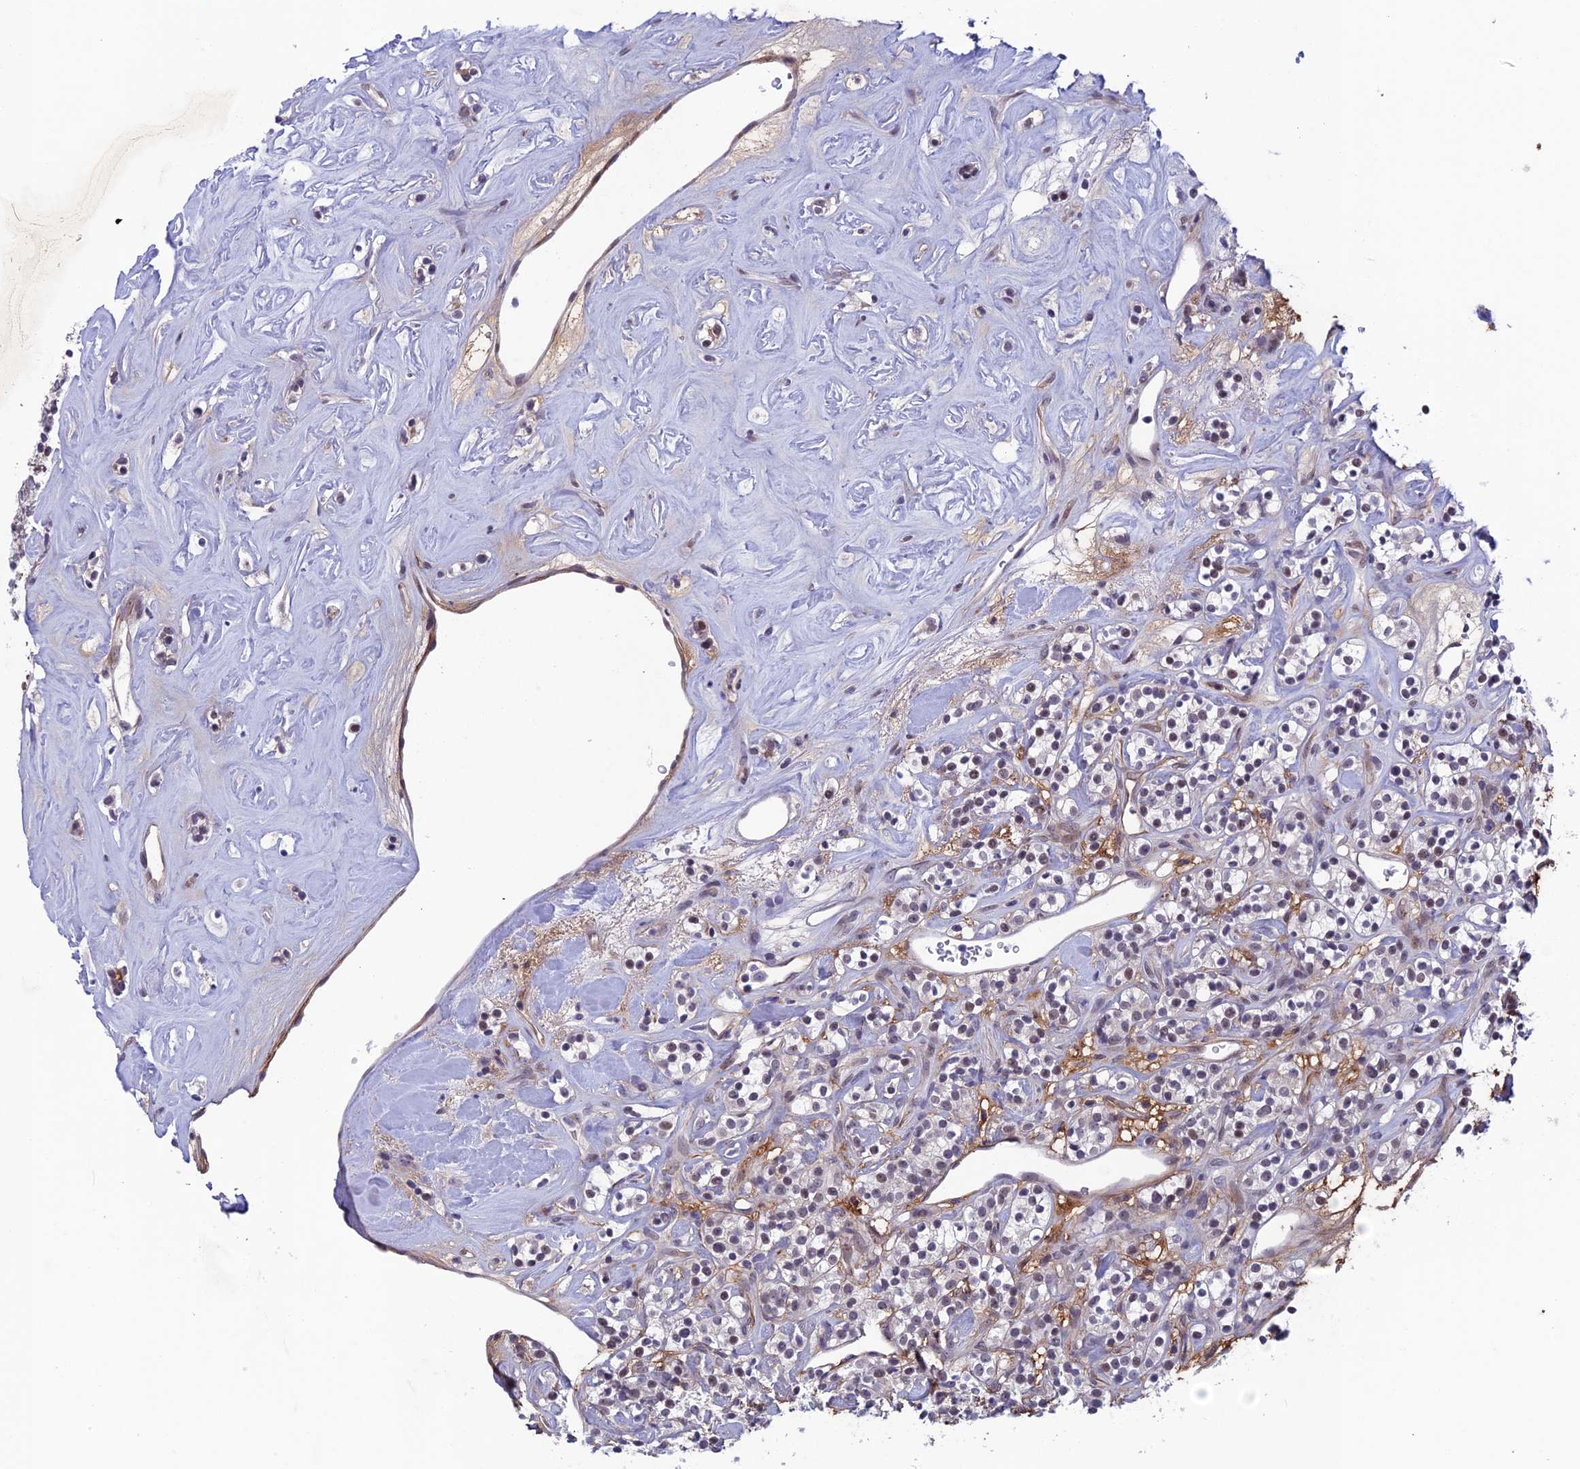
{"staining": {"intensity": "negative", "quantity": "none", "location": "none"}, "tissue": "renal cancer", "cell_type": "Tumor cells", "image_type": "cancer", "snomed": [{"axis": "morphology", "description": "Adenocarcinoma, NOS"}, {"axis": "topography", "description": "Kidney"}], "caption": "Immunohistochemical staining of human adenocarcinoma (renal) displays no significant staining in tumor cells.", "gene": "FKBPL", "patient": {"sex": "male", "age": 77}}